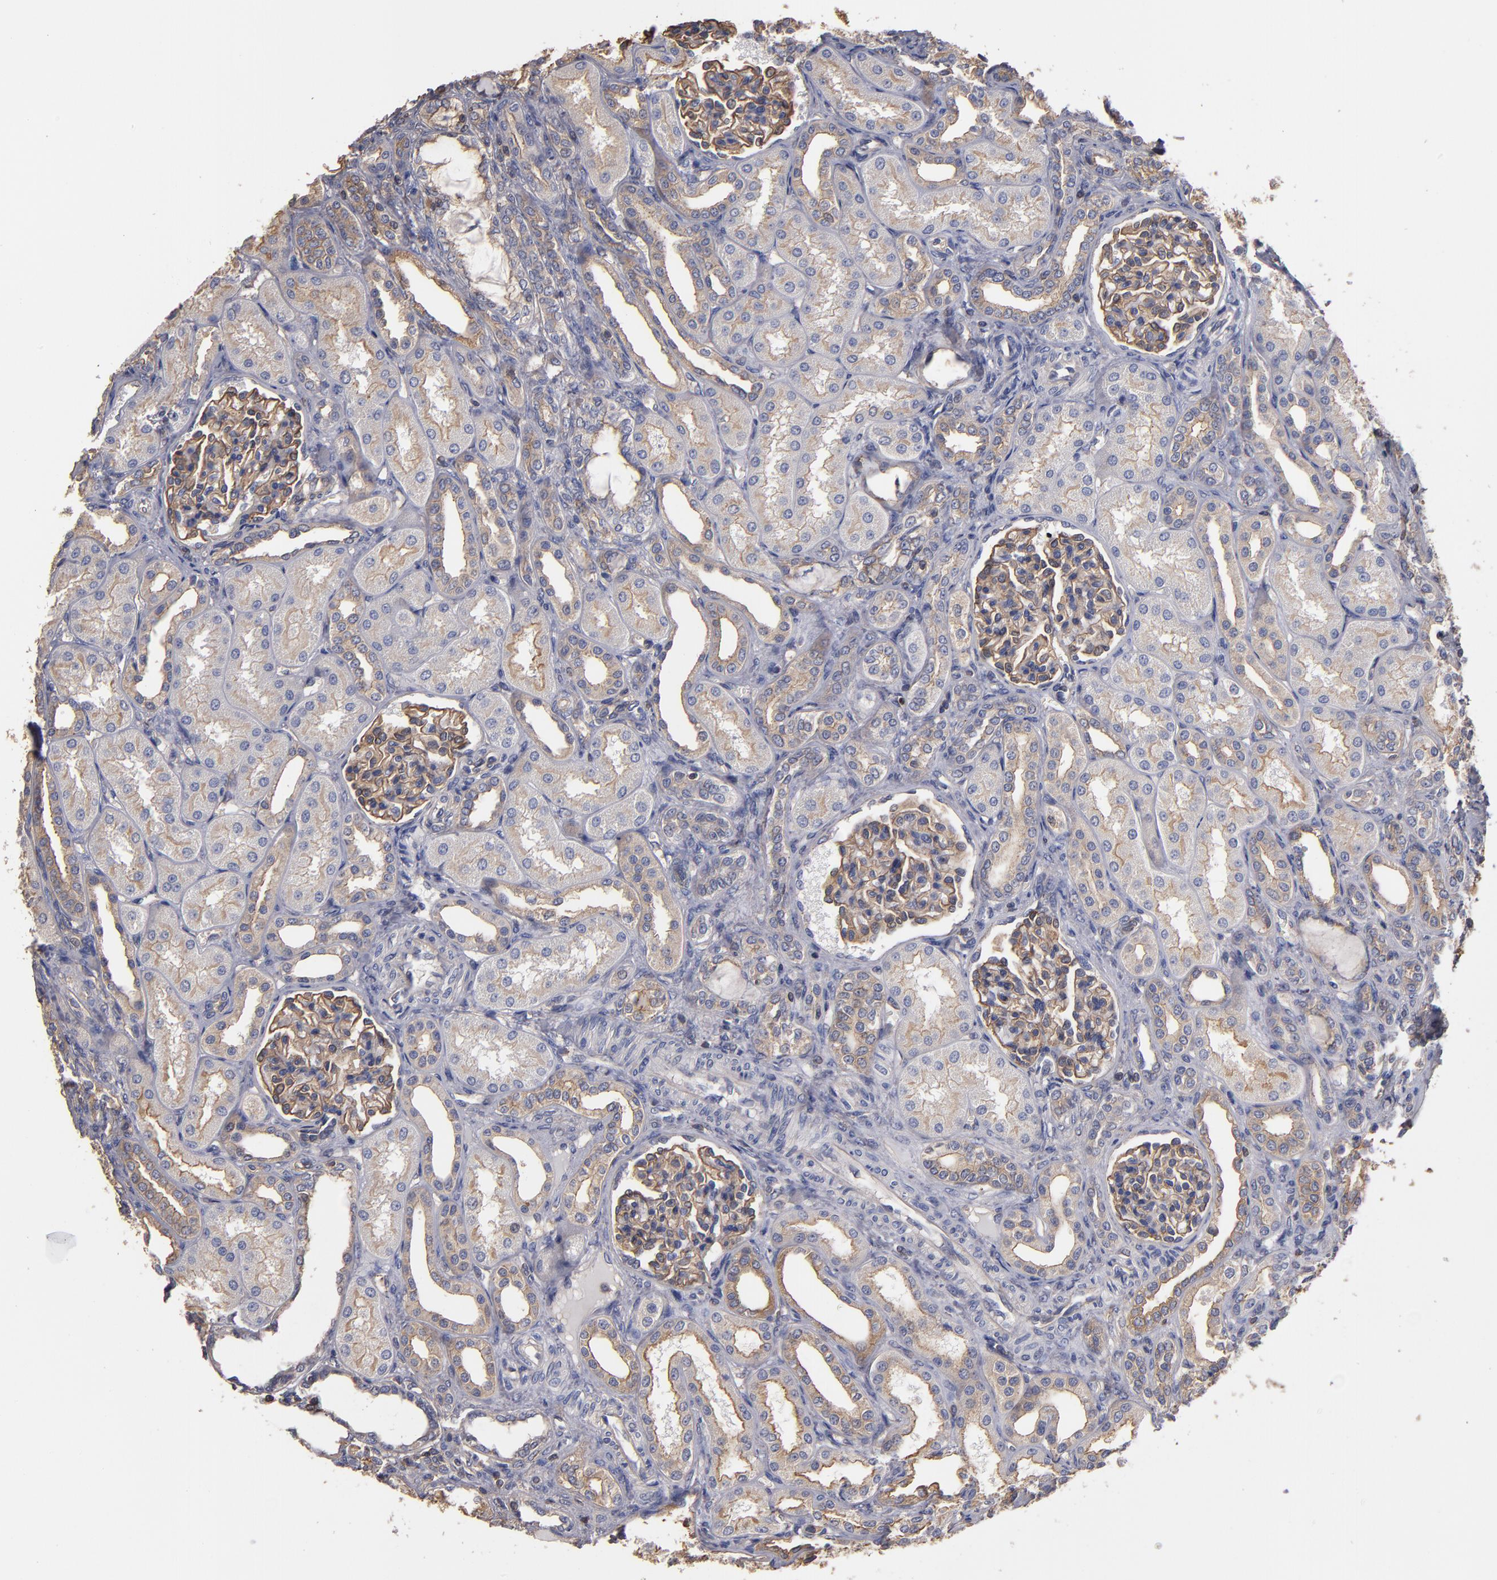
{"staining": {"intensity": "moderate", "quantity": ">75%", "location": "cytoplasmic/membranous"}, "tissue": "kidney", "cell_type": "Cells in glomeruli", "image_type": "normal", "snomed": [{"axis": "morphology", "description": "Normal tissue, NOS"}, {"axis": "topography", "description": "Kidney"}], "caption": "A brown stain highlights moderate cytoplasmic/membranous positivity of a protein in cells in glomeruli of normal kidney.", "gene": "ESYT2", "patient": {"sex": "male", "age": 7}}